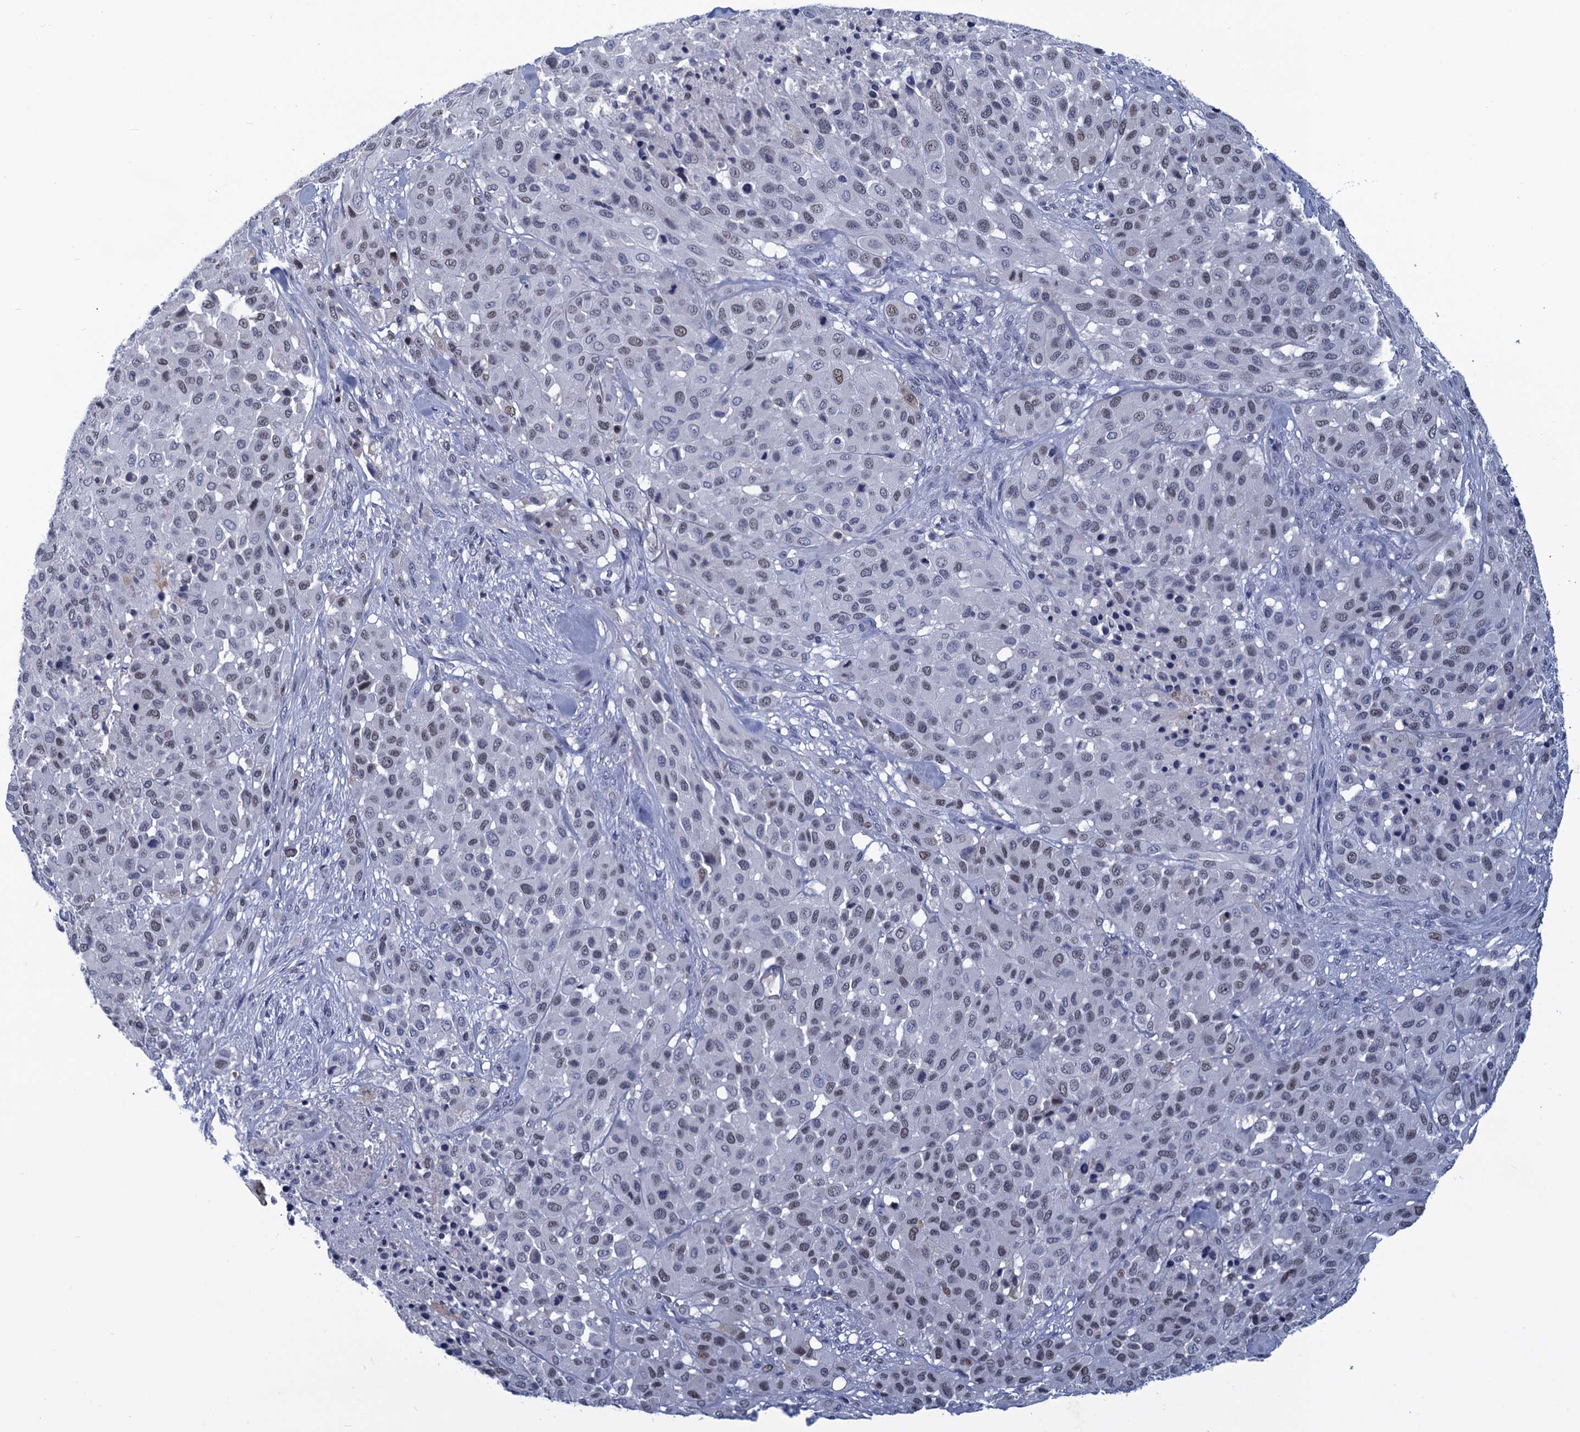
{"staining": {"intensity": "weak", "quantity": "<25%", "location": "nuclear"}, "tissue": "melanoma", "cell_type": "Tumor cells", "image_type": "cancer", "snomed": [{"axis": "morphology", "description": "Malignant melanoma, Metastatic site"}, {"axis": "topography", "description": "Skin"}], "caption": "Melanoma stained for a protein using IHC demonstrates no staining tumor cells.", "gene": "GINS3", "patient": {"sex": "female", "age": 81}}